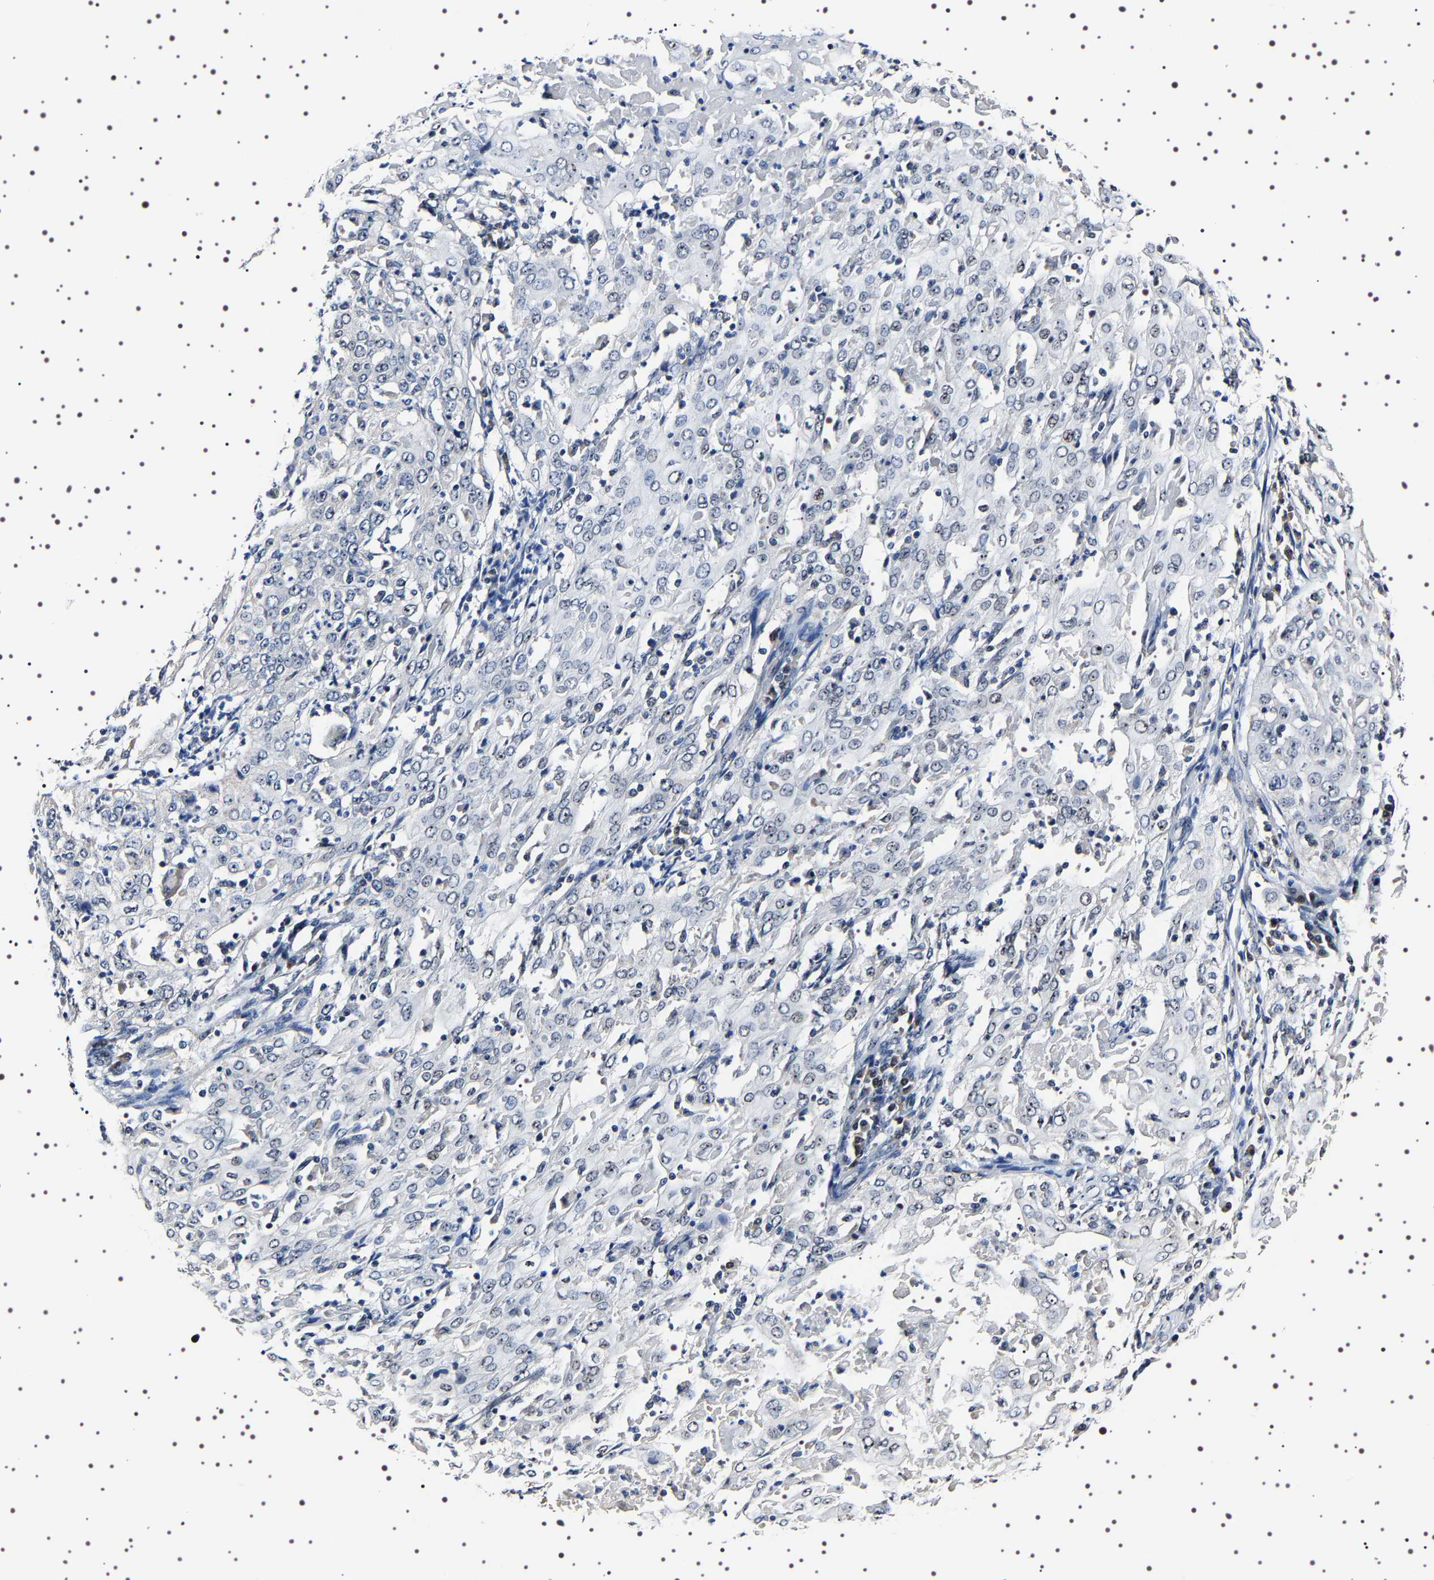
{"staining": {"intensity": "weak", "quantity": "<25%", "location": "nuclear"}, "tissue": "cervical cancer", "cell_type": "Tumor cells", "image_type": "cancer", "snomed": [{"axis": "morphology", "description": "Squamous cell carcinoma, NOS"}, {"axis": "topography", "description": "Cervix"}], "caption": "High power microscopy photomicrograph of an IHC photomicrograph of cervical squamous cell carcinoma, revealing no significant positivity in tumor cells. Nuclei are stained in blue.", "gene": "GNL3", "patient": {"sex": "female", "age": 39}}